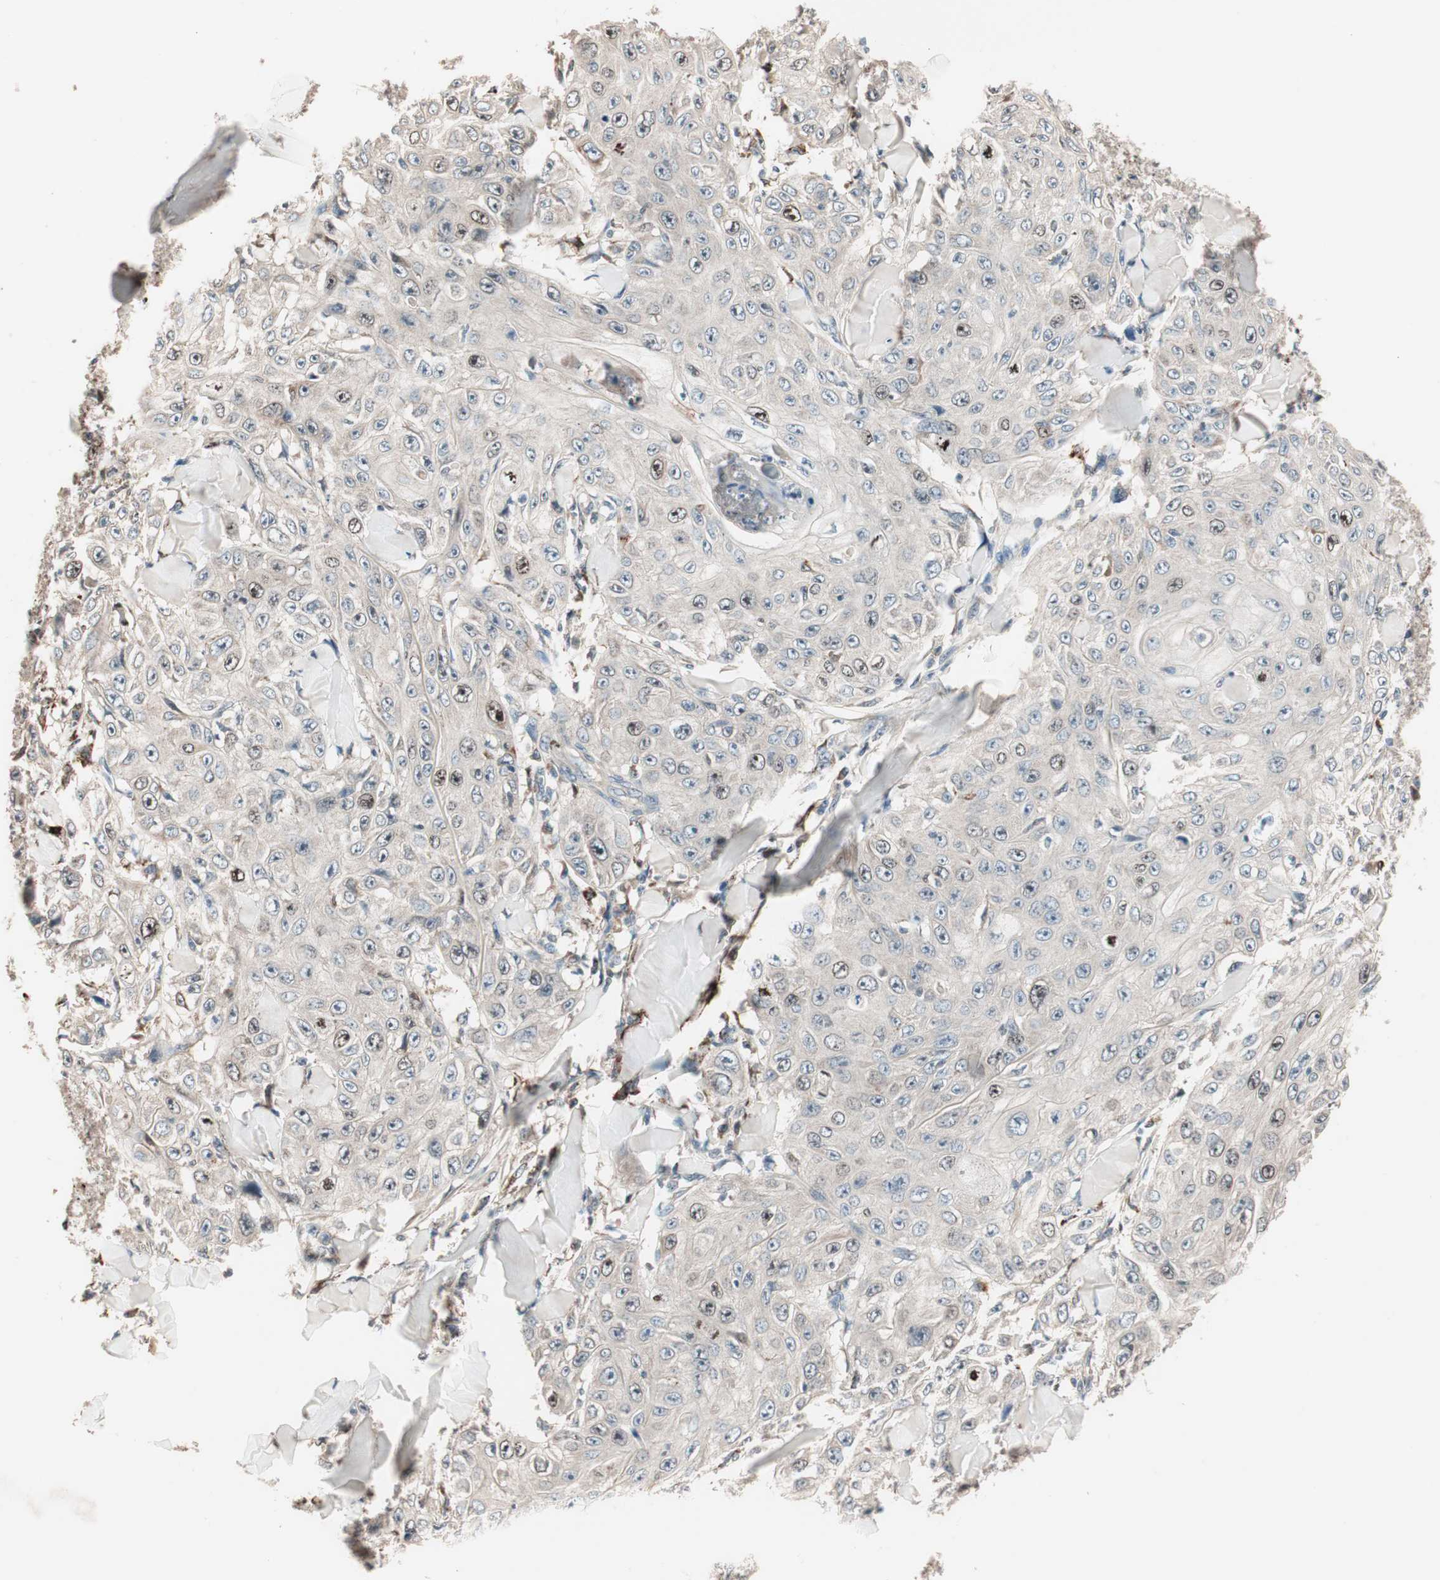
{"staining": {"intensity": "weak", "quantity": ">75%", "location": "cytoplasmic/membranous,nuclear"}, "tissue": "skin cancer", "cell_type": "Tumor cells", "image_type": "cancer", "snomed": [{"axis": "morphology", "description": "Squamous cell carcinoma, NOS"}, {"axis": "topography", "description": "Skin"}], "caption": "Immunohistochemical staining of human skin cancer demonstrates low levels of weak cytoplasmic/membranous and nuclear protein staining in about >75% of tumor cells.", "gene": "NFRKB", "patient": {"sex": "male", "age": 86}}